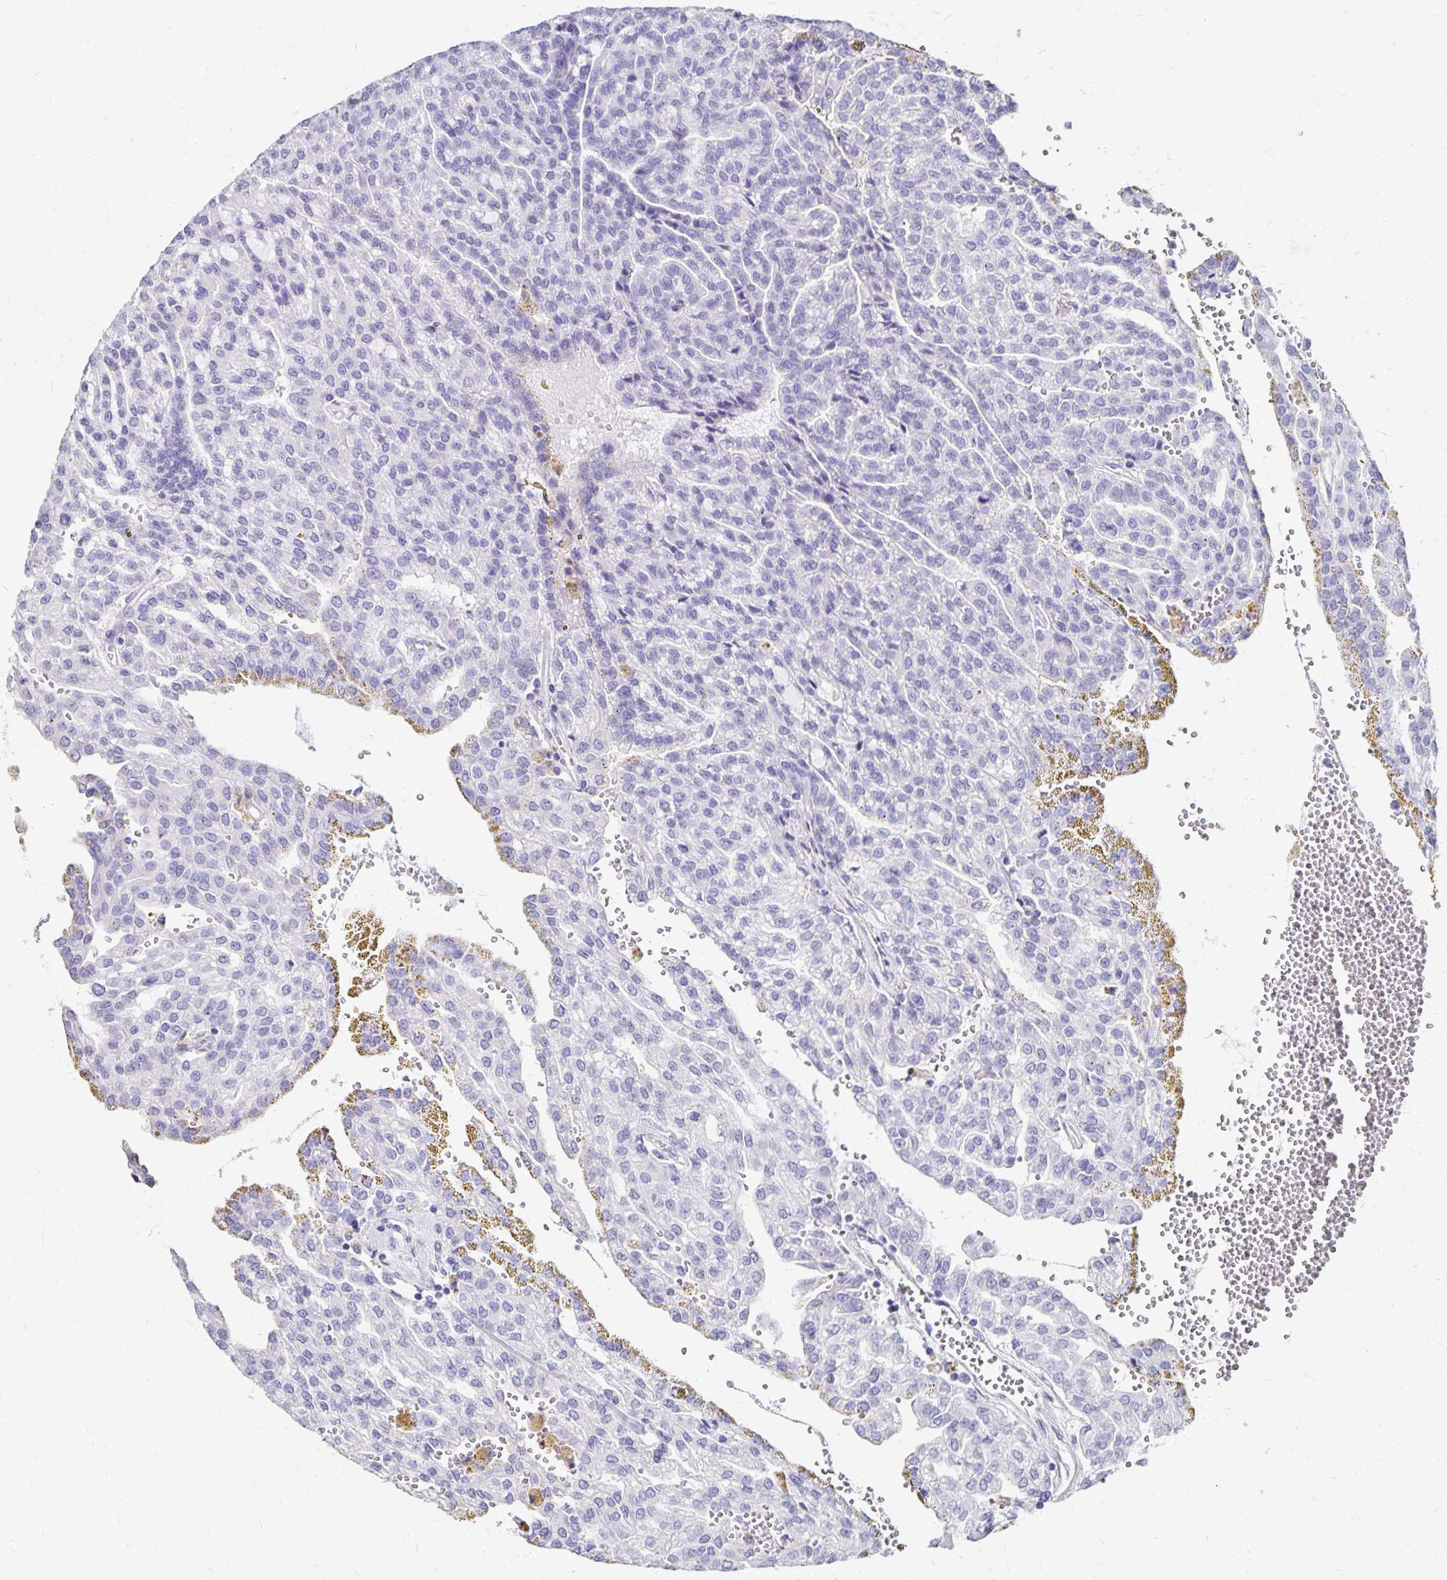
{"staining": {"intensity": "negative", "quantity": "none", "location": "none"}, "tissue": "renal cancer", "cell_type": "Tumor cells", "image_type": "cancer", "snomed": [{"axis": "morphology", "description": "Adenocarcinoma, NOS"}, {"axis": "topography", "description": "Kidney"}], "caption": "DAB immunohistochemical staining of renal adenocarcinoma shows no significant expression in tumor cells.", "gene": "DYNLT4", "patient": {"sex": "male", "age": 63}}